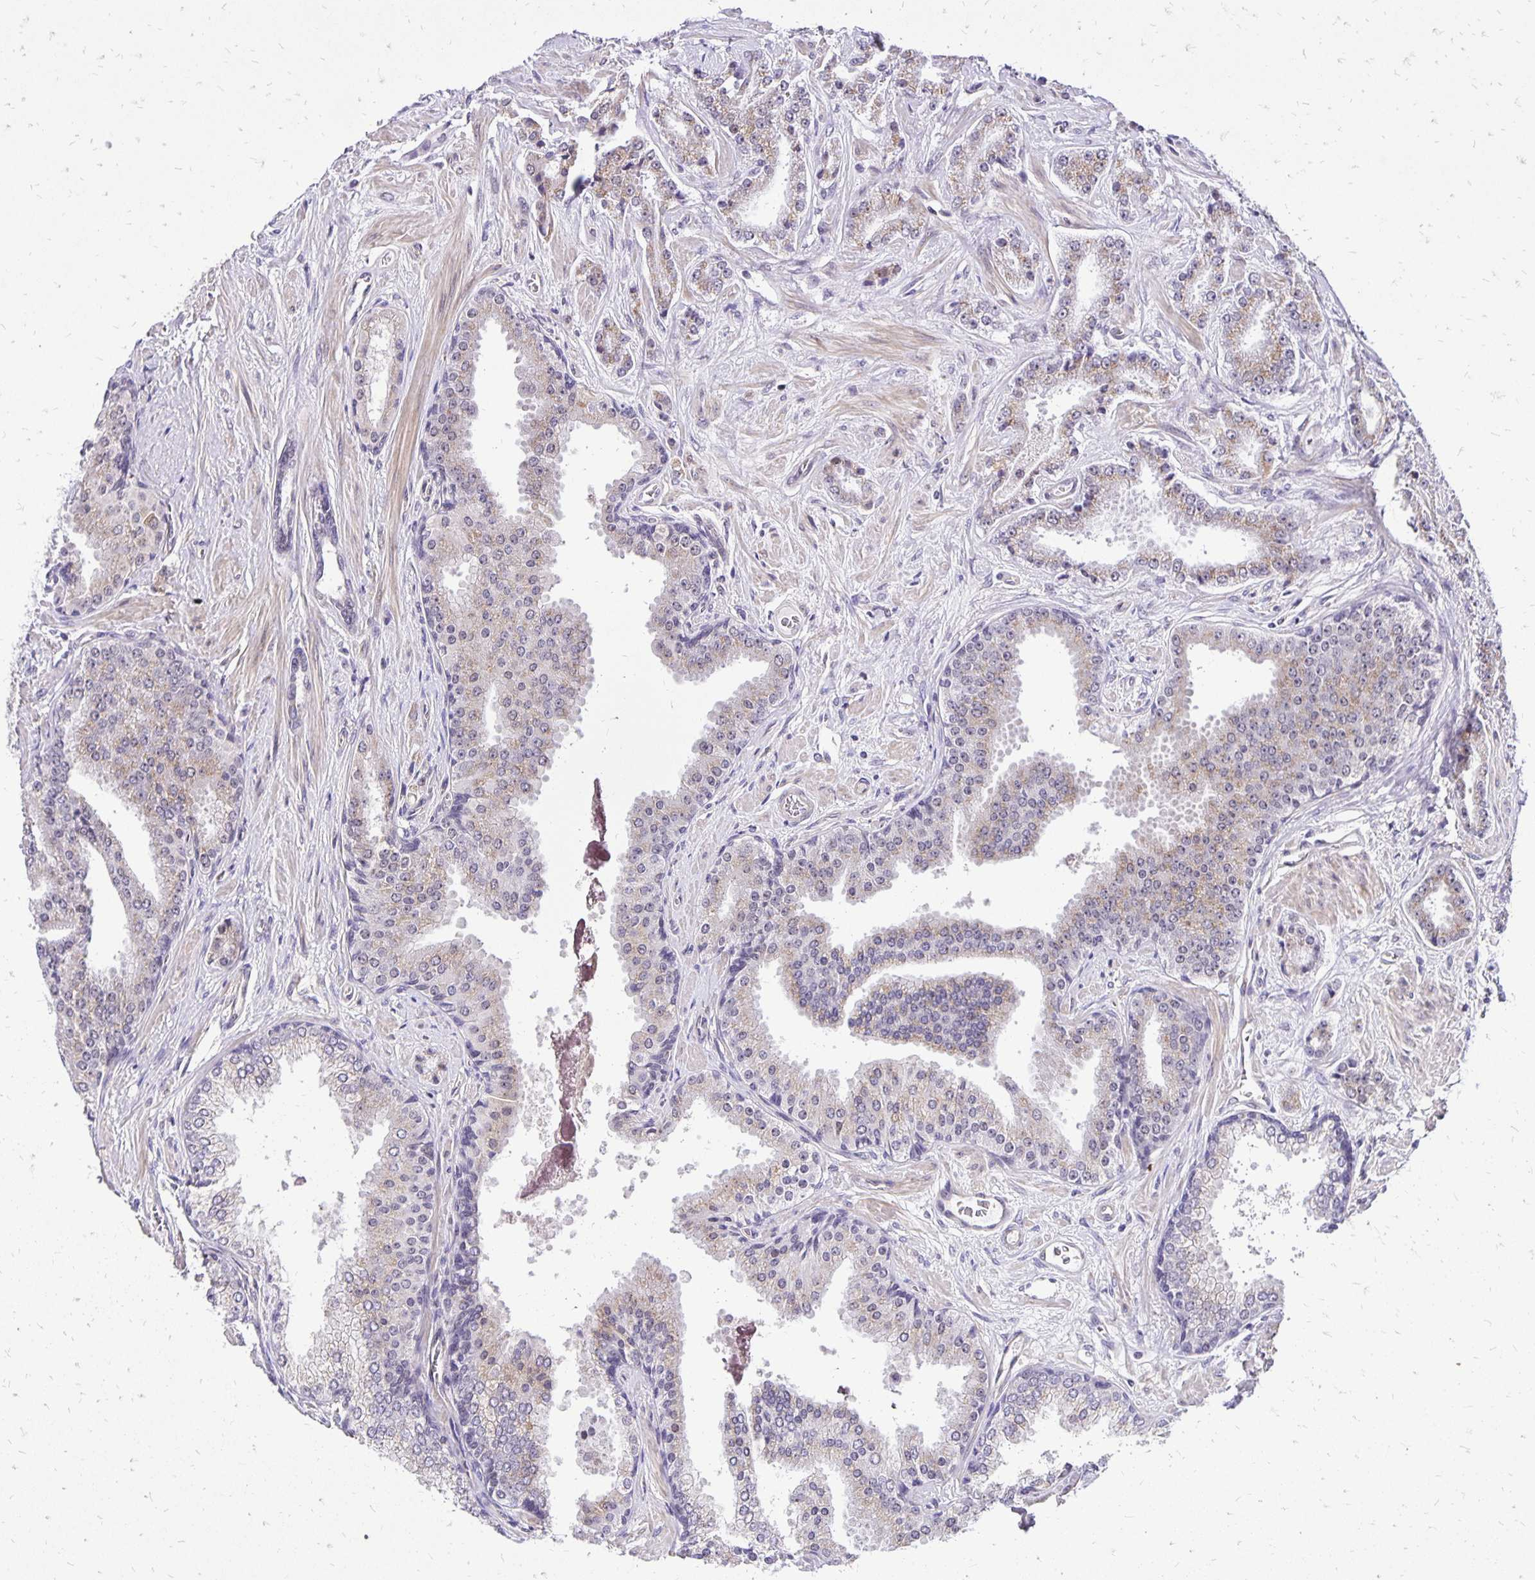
{"staining": {"intensity": "weak", "quantity": "<25%", "location": "cytoplasmic/membranous"}, "tissue": "prostate cancer", "cell_type": "Tumor cells", "image_type": "cancer", "snomed": [{"axis": "morphology", "description": "Adenocarcinoma, Low grade"}, {"axis": "topography", "description": "Prostate"}], "caption": "A micrograph of low-grade adenocarcinoma (prostate) stained for a protein demonstrates no brown staining in tumor cells.", "gene": "GOLGA5", "patient": {"sex": "male", "age": 55}}